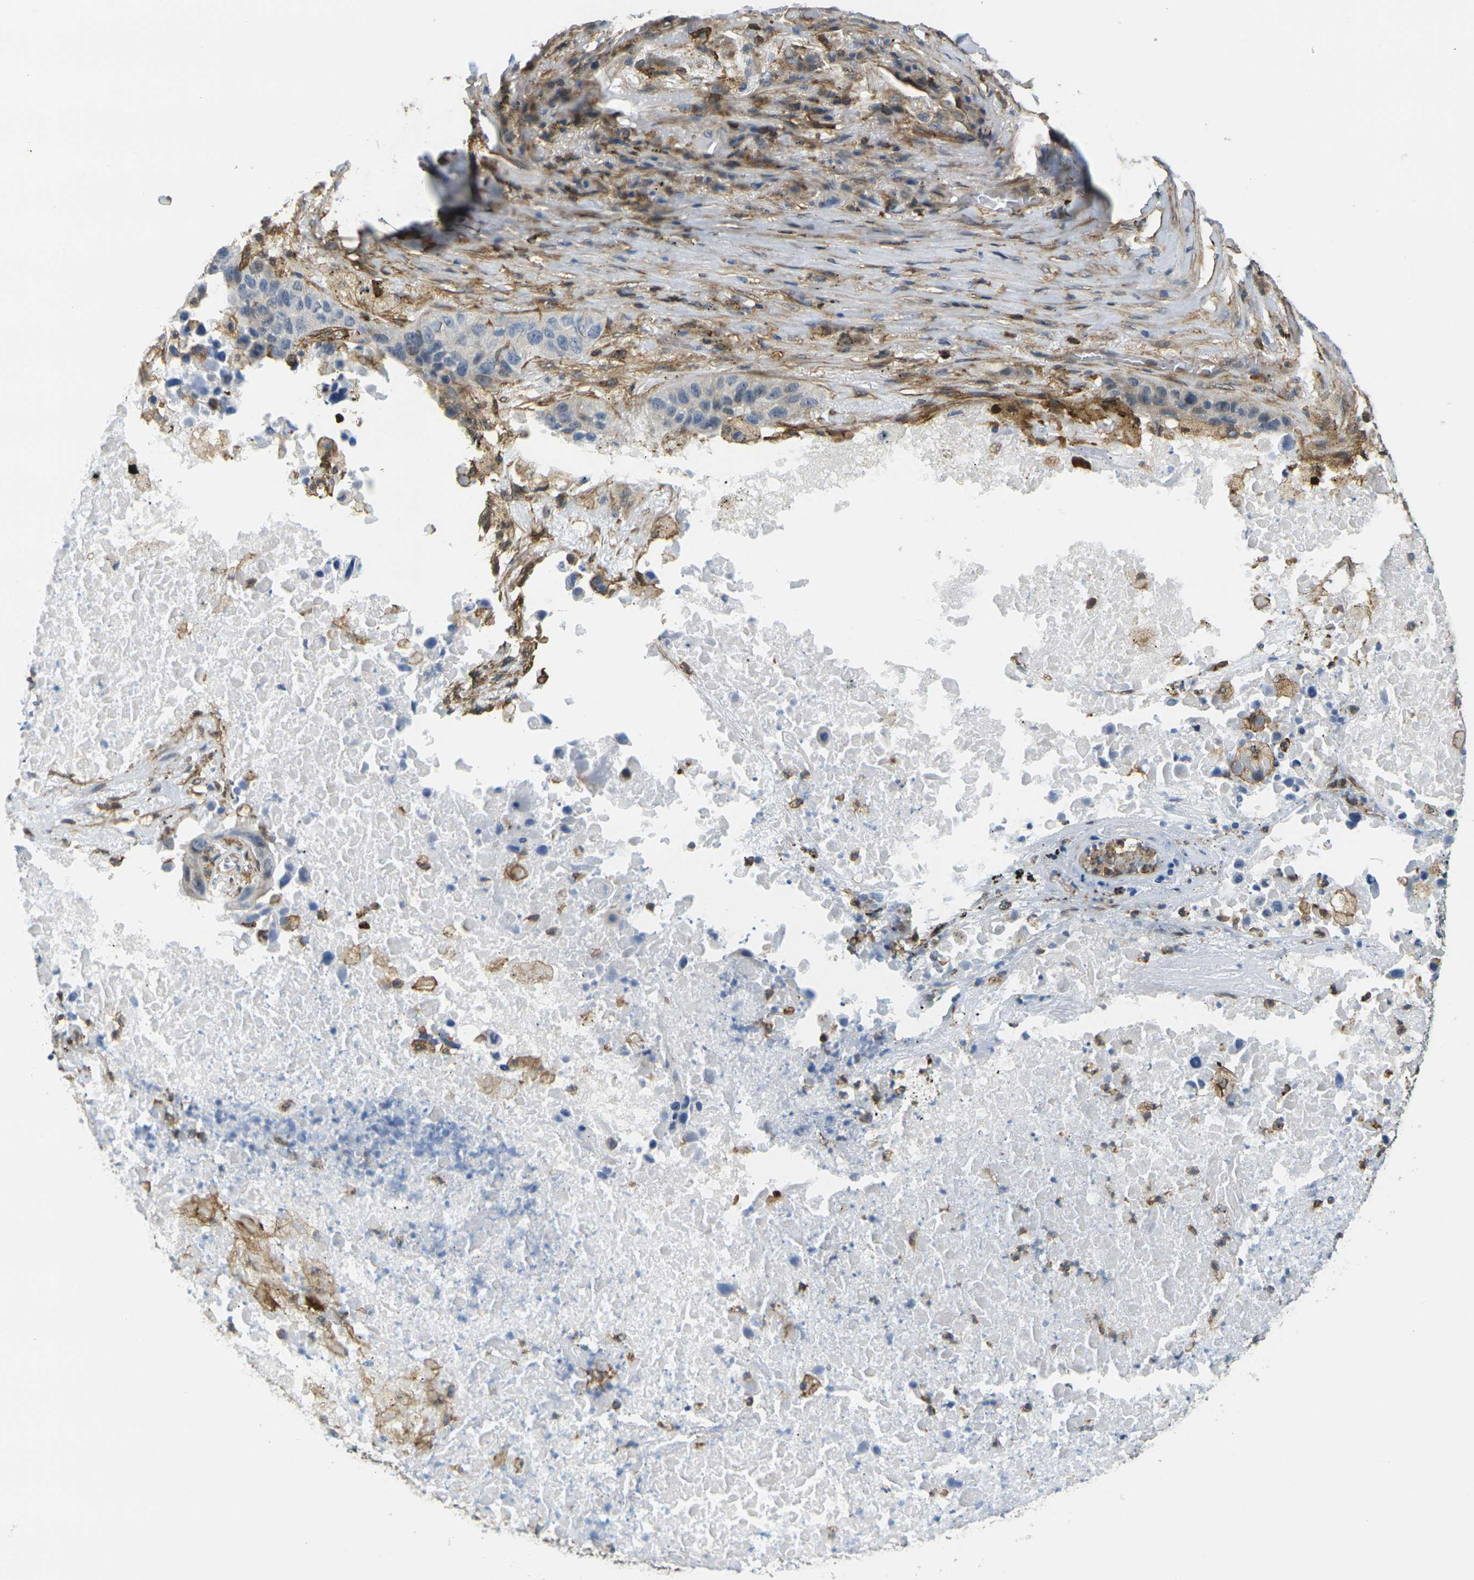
{"staining": {"intensity": "negative", "quantity": "none", "location": "none"}, "tissue": "lung cancer", "cell_type": "Tumor cells", "image_type": "cancer", "snomed": [{"axis": "morphology", "description": "Squamous cell carcinoma, NOS"}, {"axis": "topography", "description": "Lung"}], "caption": "High magnification brightfield microscopy of lung cancer stained with DAB (brown) and counterstained with hematoxylin (blue): tumor cells show no significant staining.", "gene": "LASP1", "patient": {"sex": "male", "age": 57}}